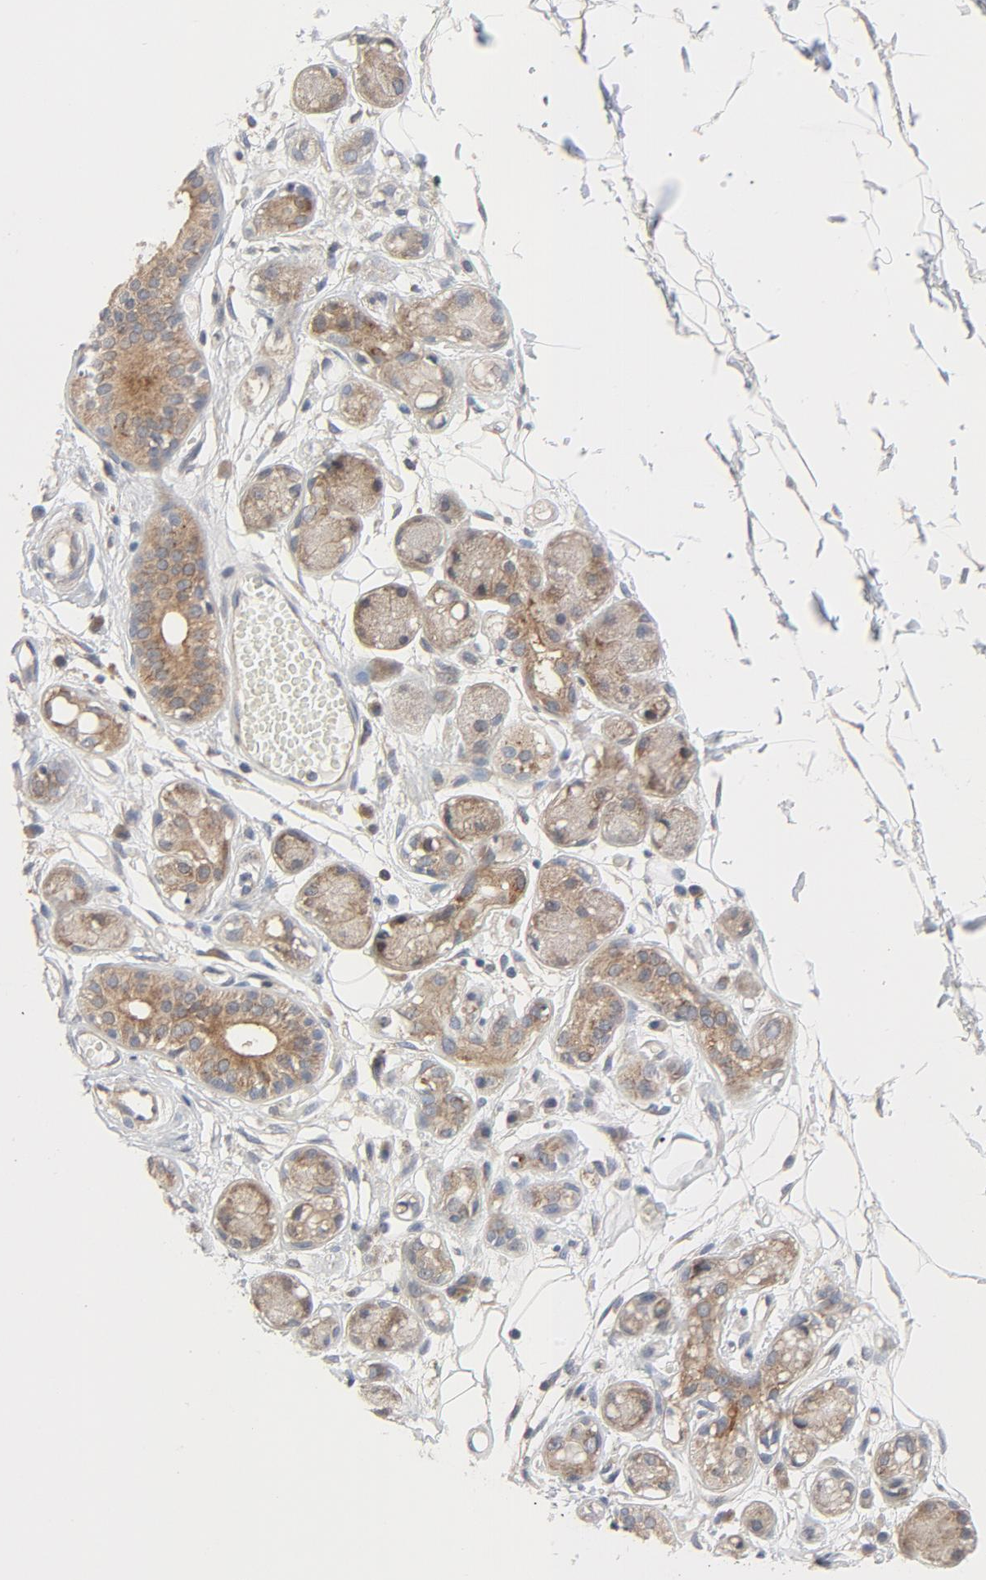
{"staining": {"intensity": "weak", "quantity": "<25%", "location": "cytoplasmic/membranous"}, "tissue": "adipose tissue", "cell_type": "Adipocytes", "image_type": "normal", "snomed": [{"axis": "morphology", "description": "Normal tissue, NOS"}, {"axis": "morphology", "description": "Inflammation, NOS"}, {"axis": "topography", "description": "Vascular tissue"}, {"axis": "topography", "description": "Salivary gland"}], "caption": "Immunohistochemical staining of unremarkable human adipose tissue displays no significant staining in adipocytes.", "gene": "TSG101", "patient": {"sex": "female", "age": 75}}